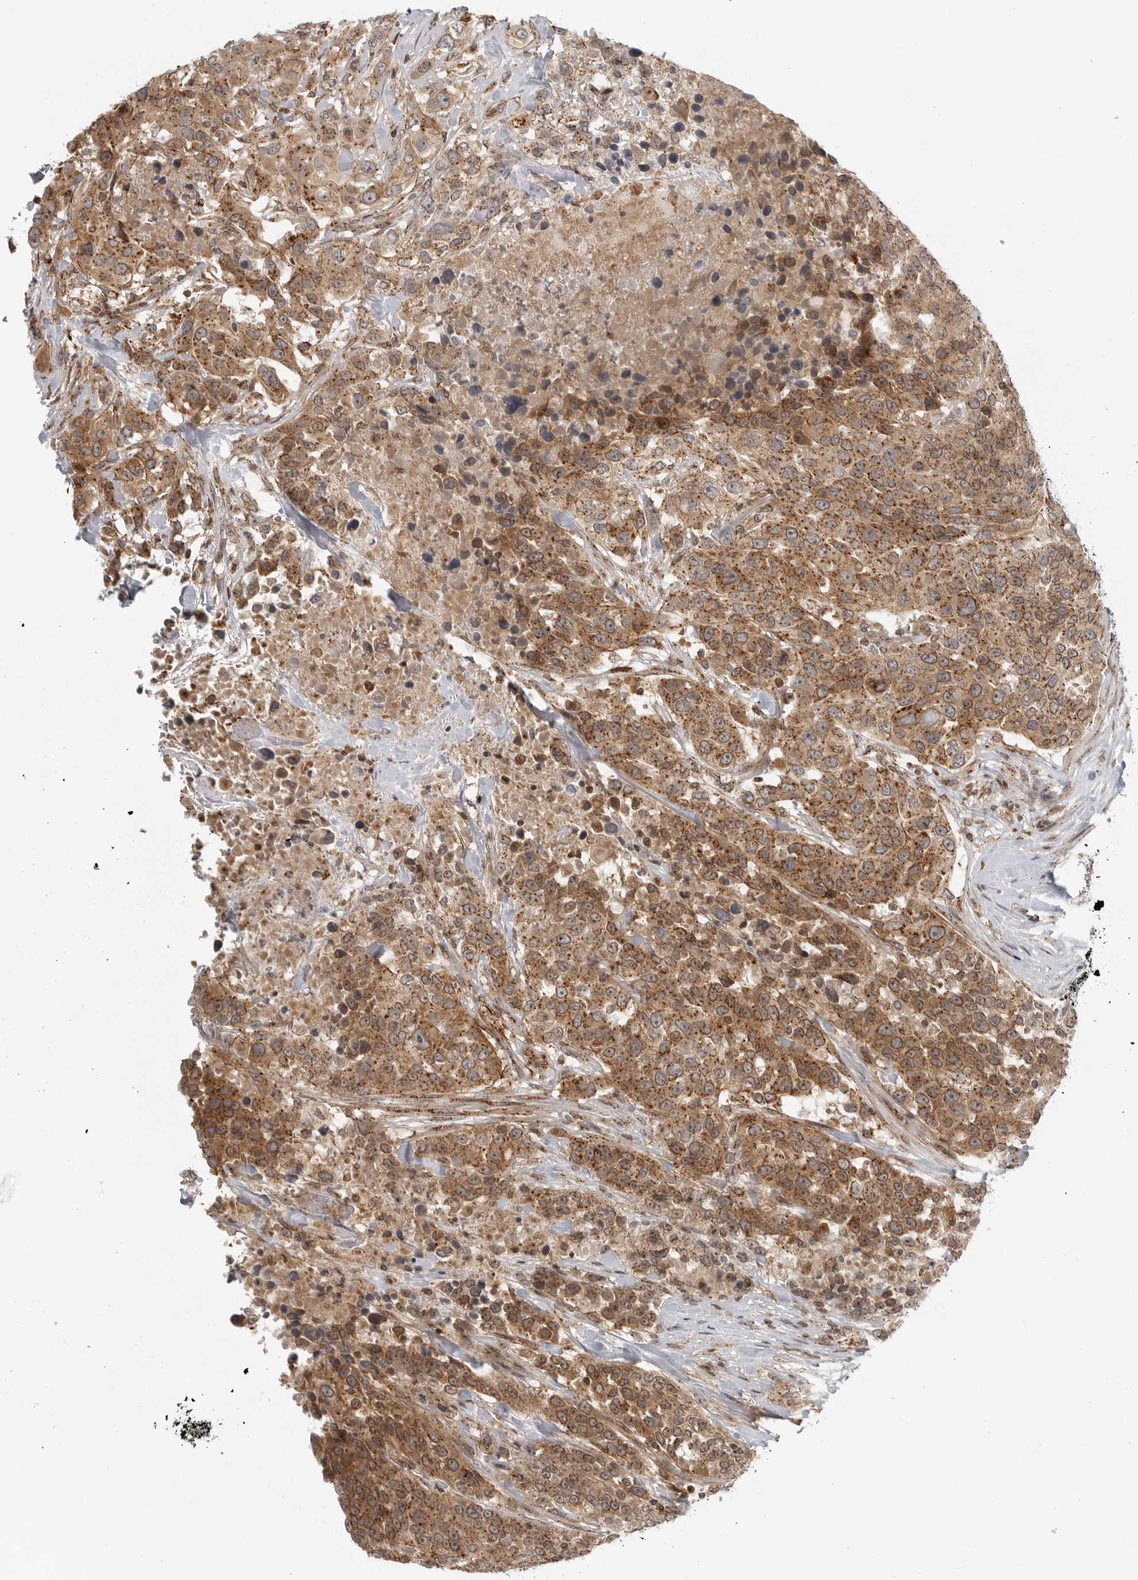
{"staining": {"intensity": "moderate", "quantity": ">75%", "location": "cytoplasmic/membranous"}, "tissue": "urothelial cancer", "cell_type": "Tumor cells", "image_type": "cancer", "snomed": [{"axis": "morphology", "description": "Urothelial carcinoma, High grade"}, {"axis": "topography", "description": "Urinary bladder"}], "caption": "This micrograph reveals immunohistochemistry staining of human urothelial cancer, with medium moderate cytoplasmic/membranous positivity in approximately >75% of tumor cells.", "gene": "COPA", "patient": {"sex": "female", "age": 80}}